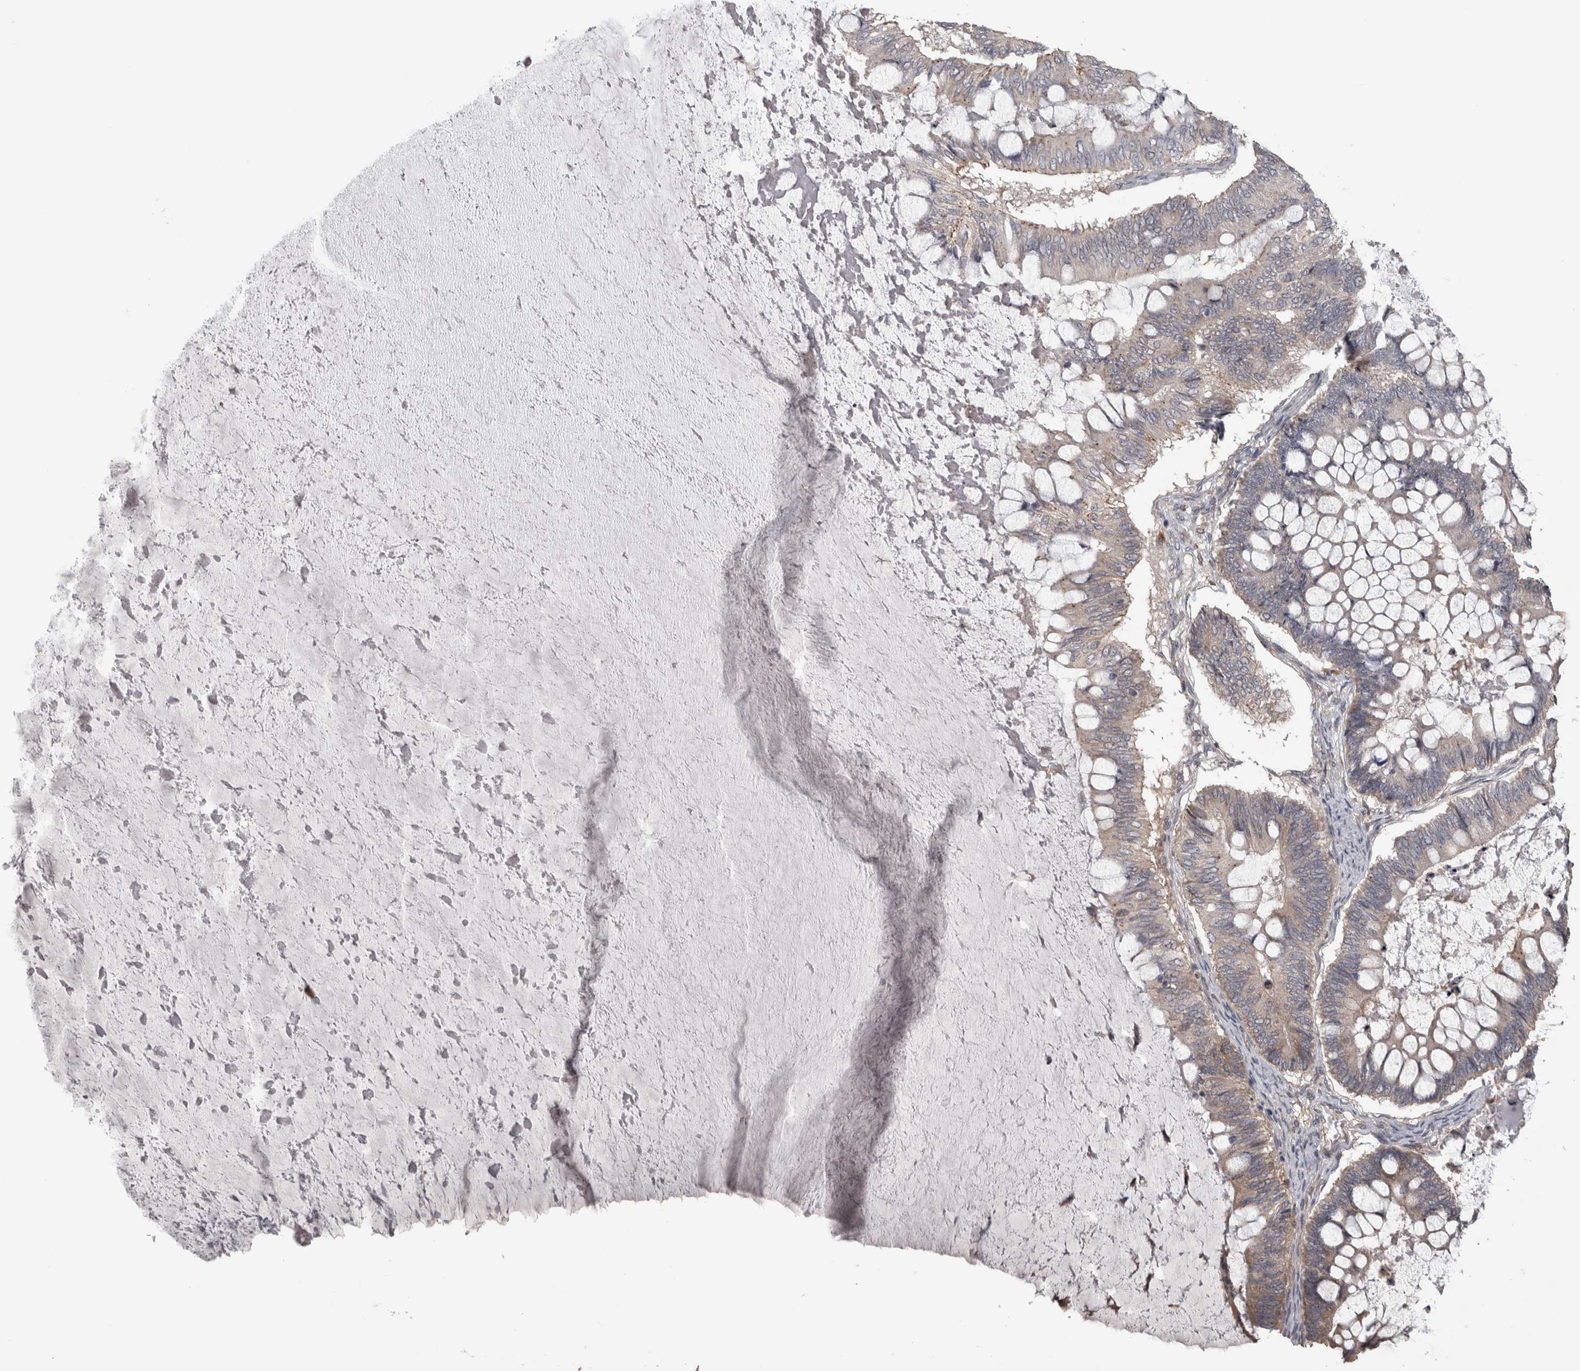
{"staining": {"intensity": "weak", "quantity": "25%-75%", "location": "cytoplasmic/membranous"}, "tissue": "ovarian cancer", "cell_type": "Tumor cells", "image_type": "cancer", "snomed": [{"axis": "morphology", "description": "Cystadenocarcinoma, mucinous, NOS"}, {"axis": "topography", "description": "Ovary"}], "caption": "Immunohistochemistry (DAB) staining of ovarian cancer (mucinous cystadenocarcinoma) shows weak cytoplasmic/membranous protein expression in approximately 25%-75% of tumor cells.", "gene": "RAB29", "patient": {"sex": "female", "age": 61}}